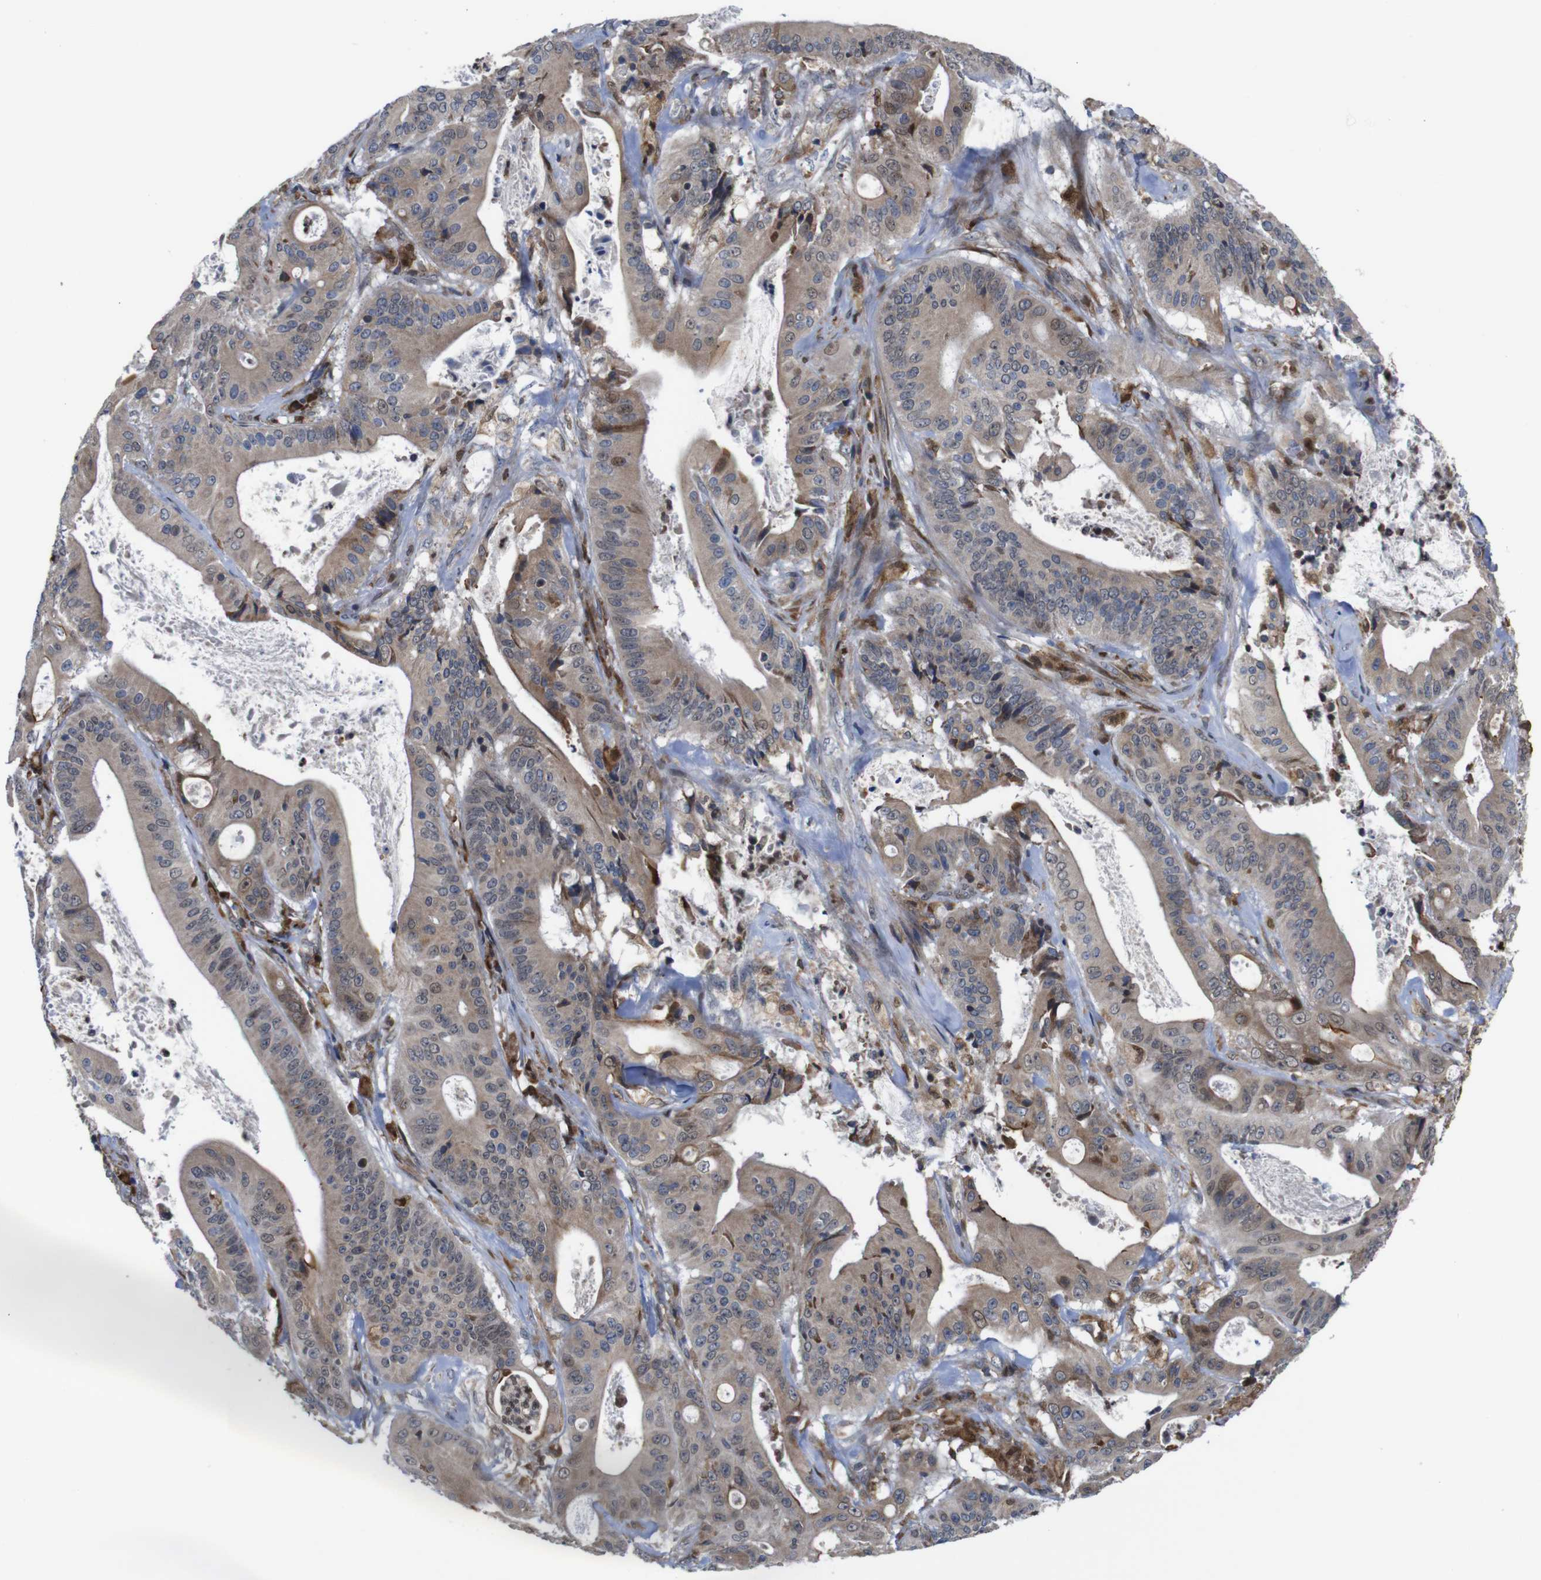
{"staining": {"intensity": "moderate", "quantity": ">75%", "location": "cytoplasmic/membranous"}, "tissue": "pancreatic cancer", "cell_type": "Tumor cells", "image_type": "cancer", "snomed": [{"axis": "morphology", "description": "Normal tissue, NOS"}, {"axis": "topography", "description": "Lymph node"}], "caption": "Tumor cells reveal medium levels of moderate cytoplasmic/membranous expression in about >75% of cells in human pancreatic cancer. (IHC, brightfield microscopy, high magnification).", "gene": "PTPN1", "patient": {"sex": "male", "age": 62}}